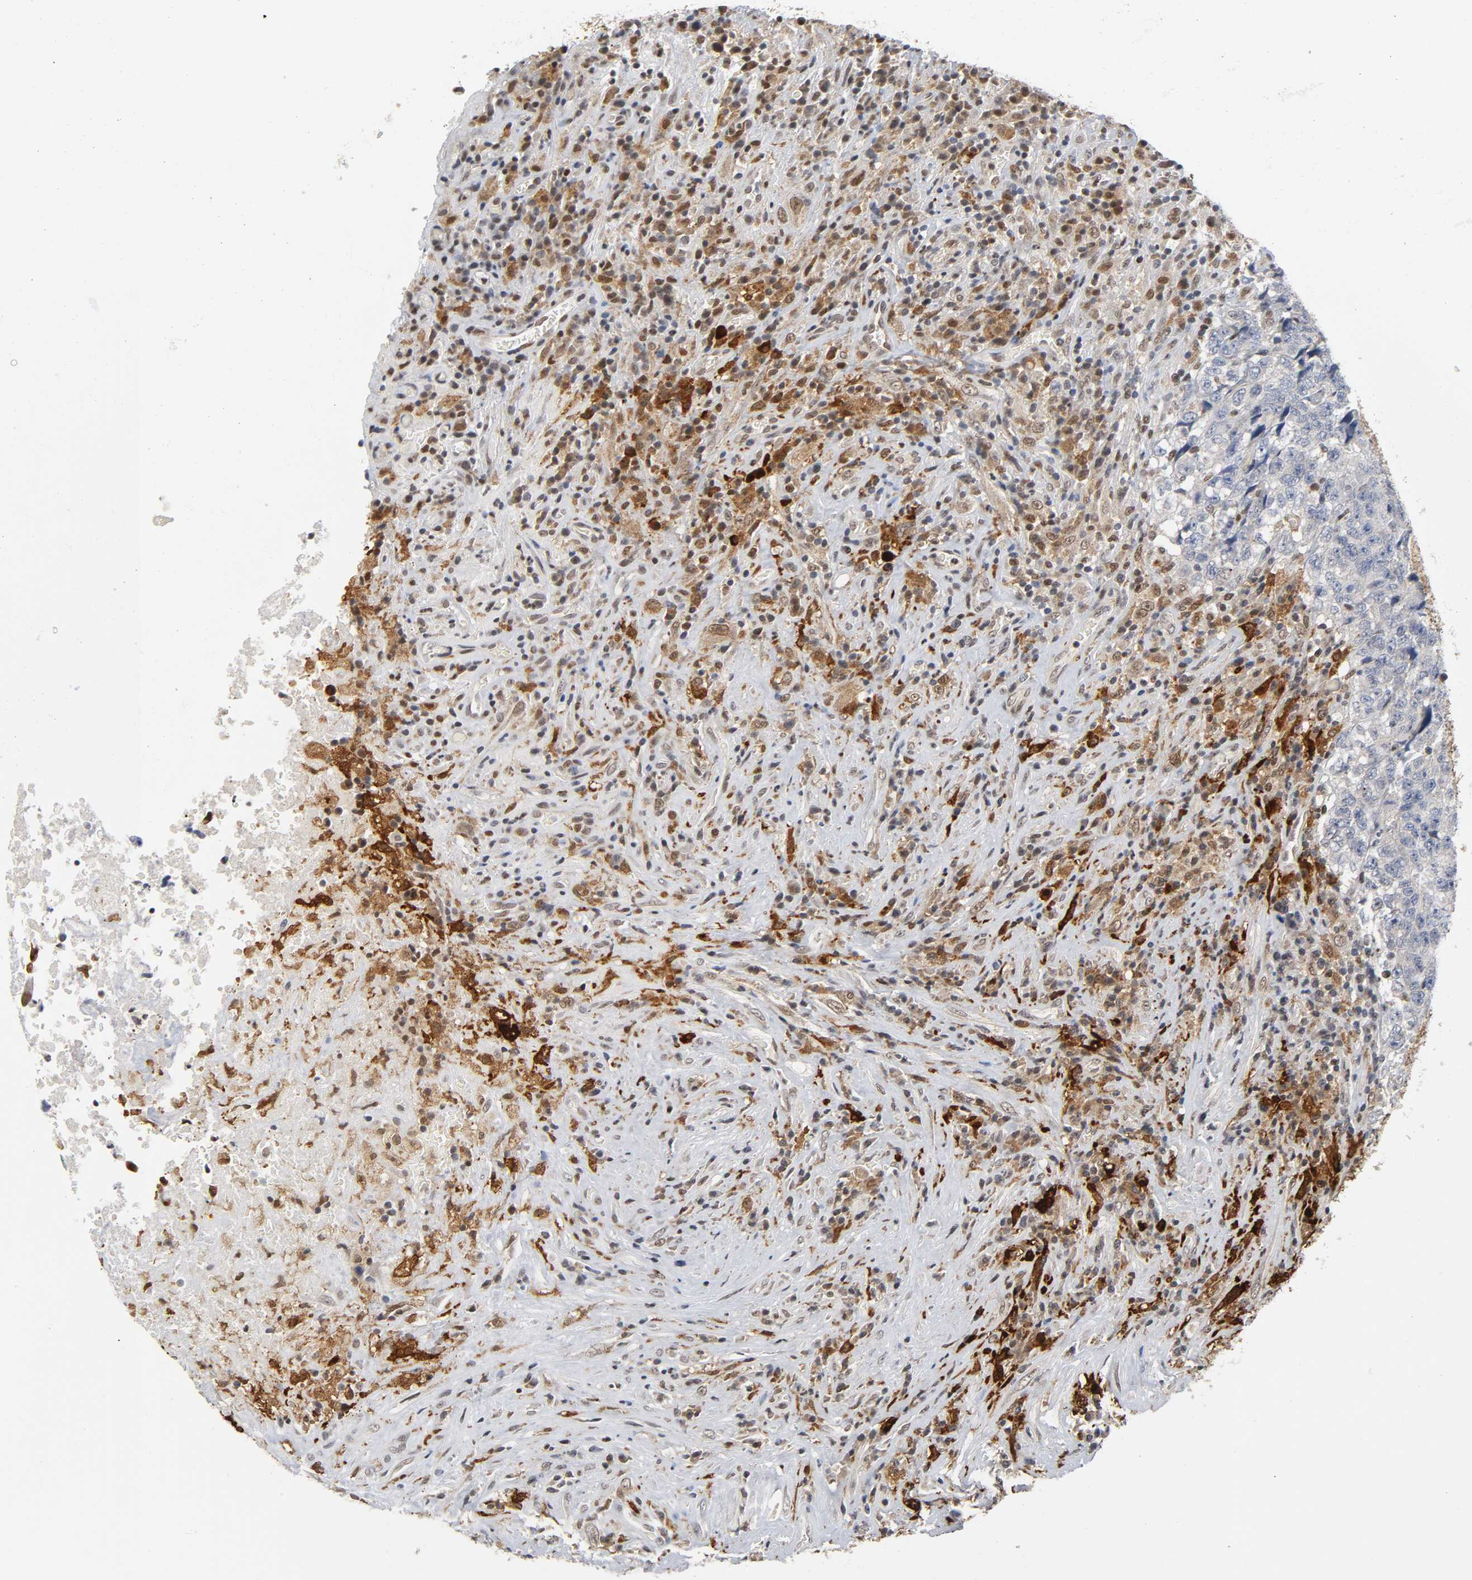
{"staining": {"intensity": "negative", "quantity": "none", "location": "none"}, "tissue": "testis cancer", "cell_type": "Tumor cells", "image_type": "cancer", "snomed": [{"axis": "morphology", "description": "Necrosis, NOS"}, {"axis": "morphology", "description": "Carcinoma, Embryonal, NOS"}, {"axis": "topography", "description": "Testis"}], "caption": "Tumor cells are negative for brown protein staining in testis cancer (embryonal carcinoma).", "gene": "KAT2B", "patient": {"sex": "male", "age": 19}}